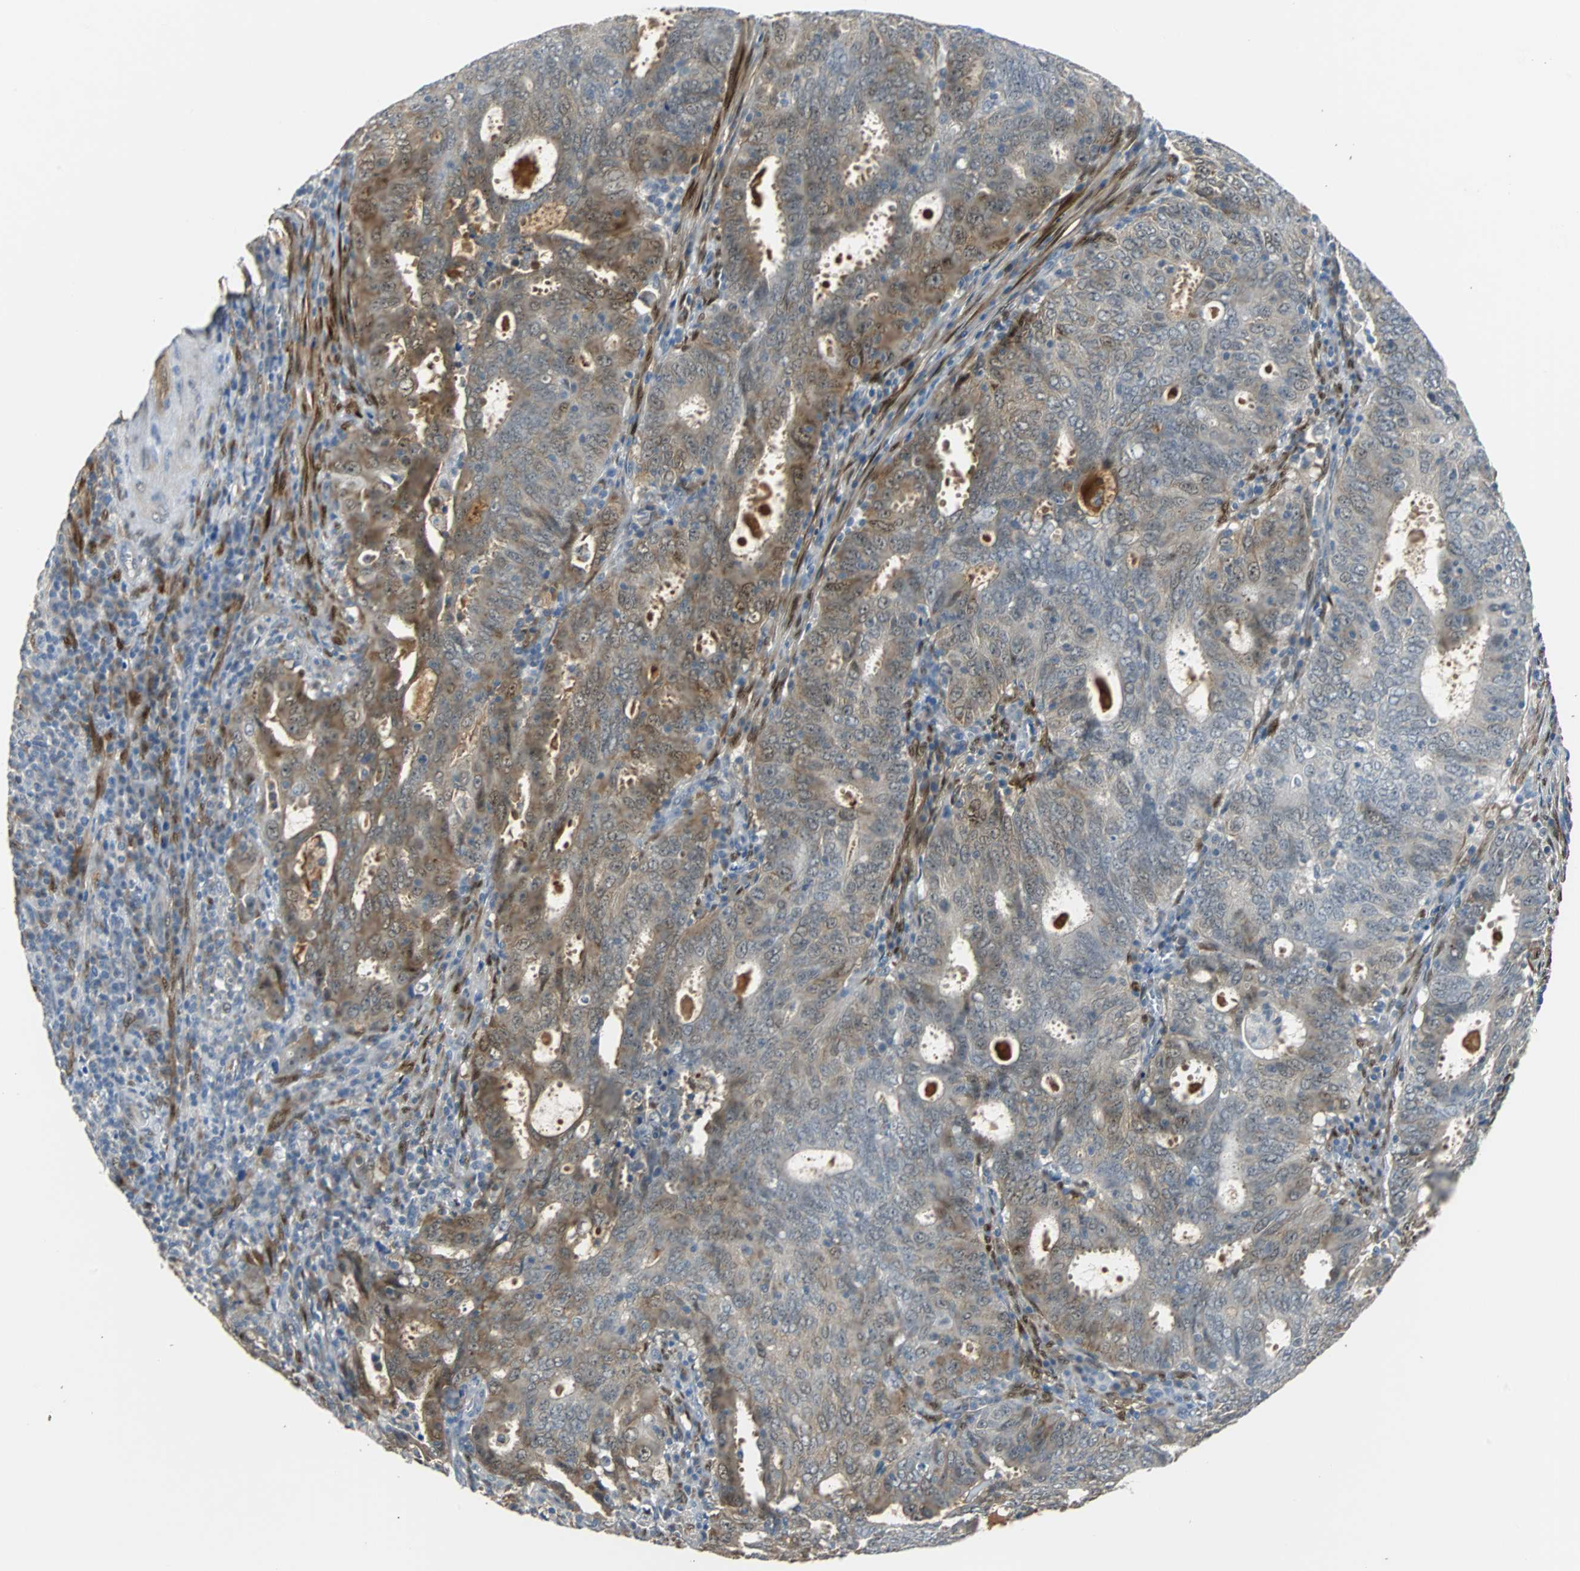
{"staining": {"intensity": "strong", "quantity": "<25%", "location": "cytoplasmic/membranous,nuclear"}, "tissue": "cervical cancer", "cell_type": "Tumor cells", "image_type": "cancer", "snomed": [{"axis": "morphology", "description": "Adenocarcinoma, NOS"}, {"axis": "topography", "description": "Cervix"}], "caption": "Cervical cancer (adenocarcinoma) was stained to show a protein in brown. There is medium levels of strong cytoplasmic/membranous and nuclear staining in about <25% of tumor cells.", "gene": "FHL2", "patient": {"sex": "female", "age": 44}}